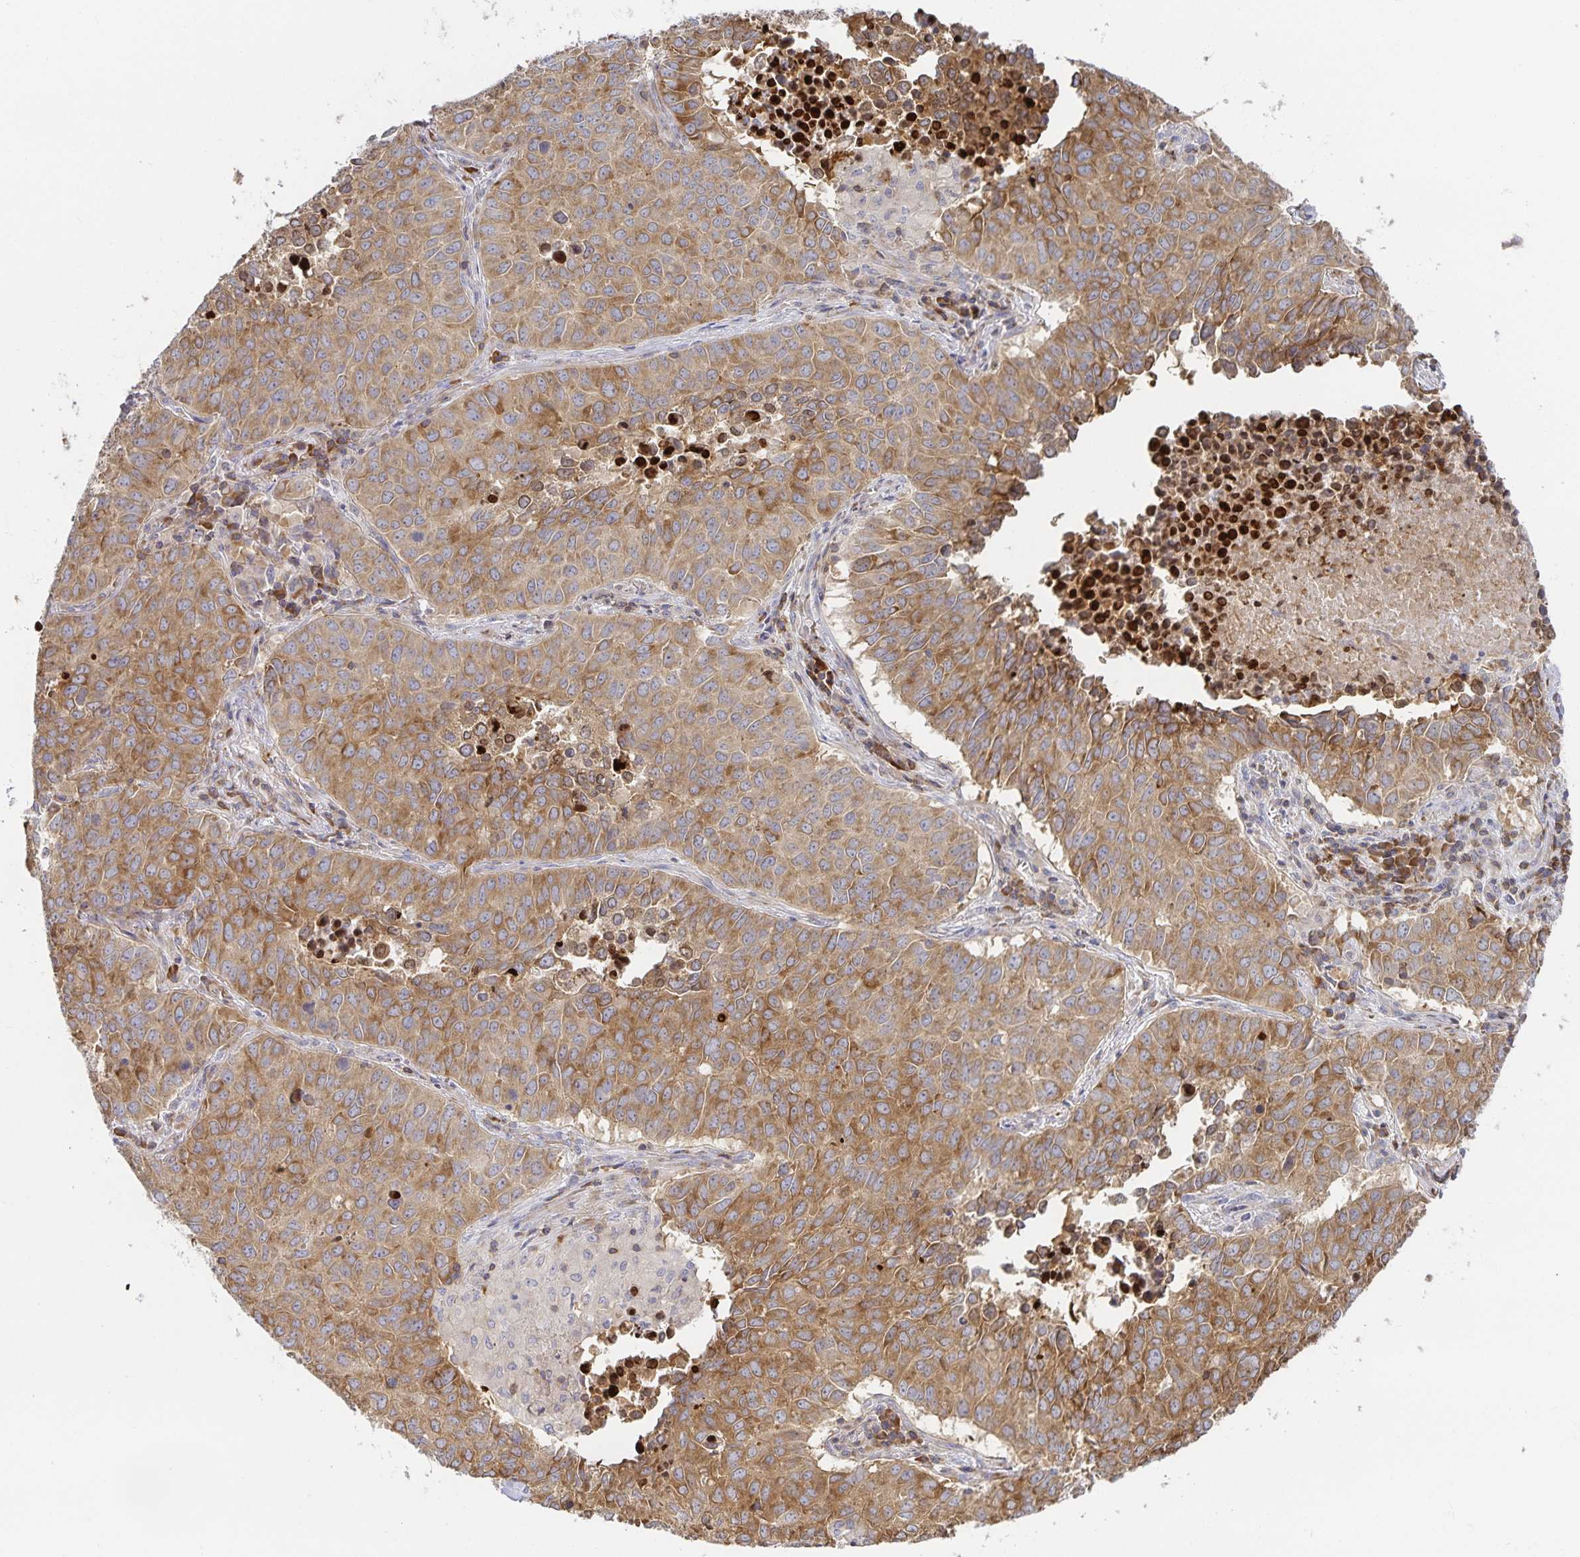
{"staining": {"intensity": "moderate", "quantity": ">75%", "location": "cytoplasmic/membranous"}, "tissue": "lung cancer", "cell_type": "Tumor cells", "image_type": "cancer", "snomed": [{"axis": "morphology", "description": "Adenocarcinoma, NOS"}, {"axis": "topography", "description": "Lung"}], "caption": "Immunohistochemical staining of human lung cancer shows medium levels of moderate cytoplasmic/membranous positivity in approximately >75% of tumor cells. (Stains: DAB in brown, nuclei in blue, Microscopy: brightfield microscopy at high magnification).", "gene": "NOMO1", "patient": {"sex": "female", "age": 50}}